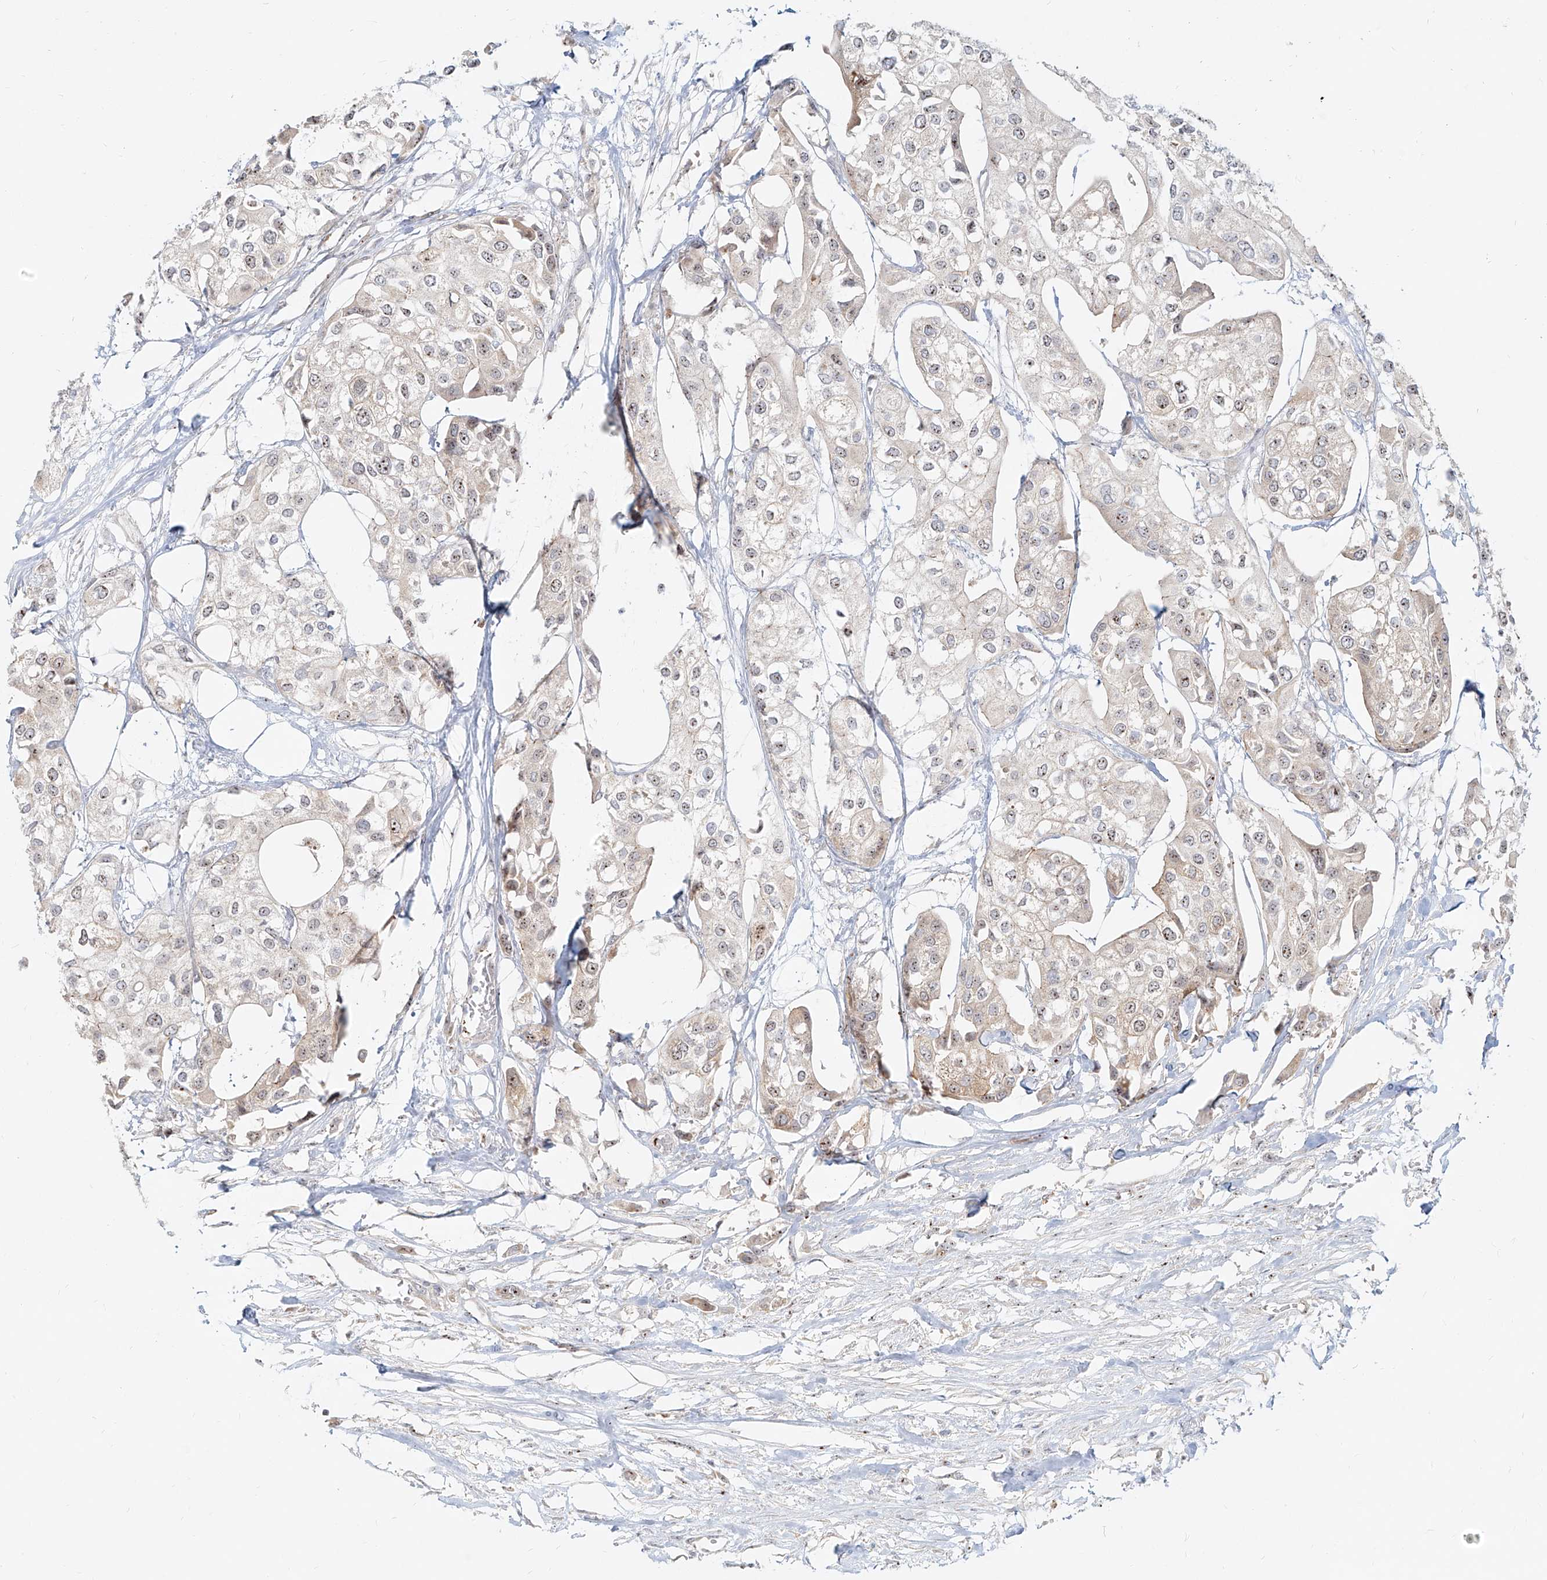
{"staining": {"intensity": "weak", "quantity": "<25%", "location": "cytoplasmic/membranous,nuclear"}, "tissue": "urothelial cancer", "cell_type": "Tumor cells", "image_type": "cancer", "snomed": [{"axis": "morphology", "description": "Urothelial carcinoma, High grade"}, {"axis": "topography", "description": "Urinary bladder"}], "caption": "IHC image of urothelial cancer stained for a protein (brown), which exhibits no staining in tumor cells. (Stains: DAB immunohistochemistry with hematoxylin counter stain, Microscopy: brightfield microscopy at high magnification).", "gene": "BYSL", "patient": {"sex": "male", "age": 64}}